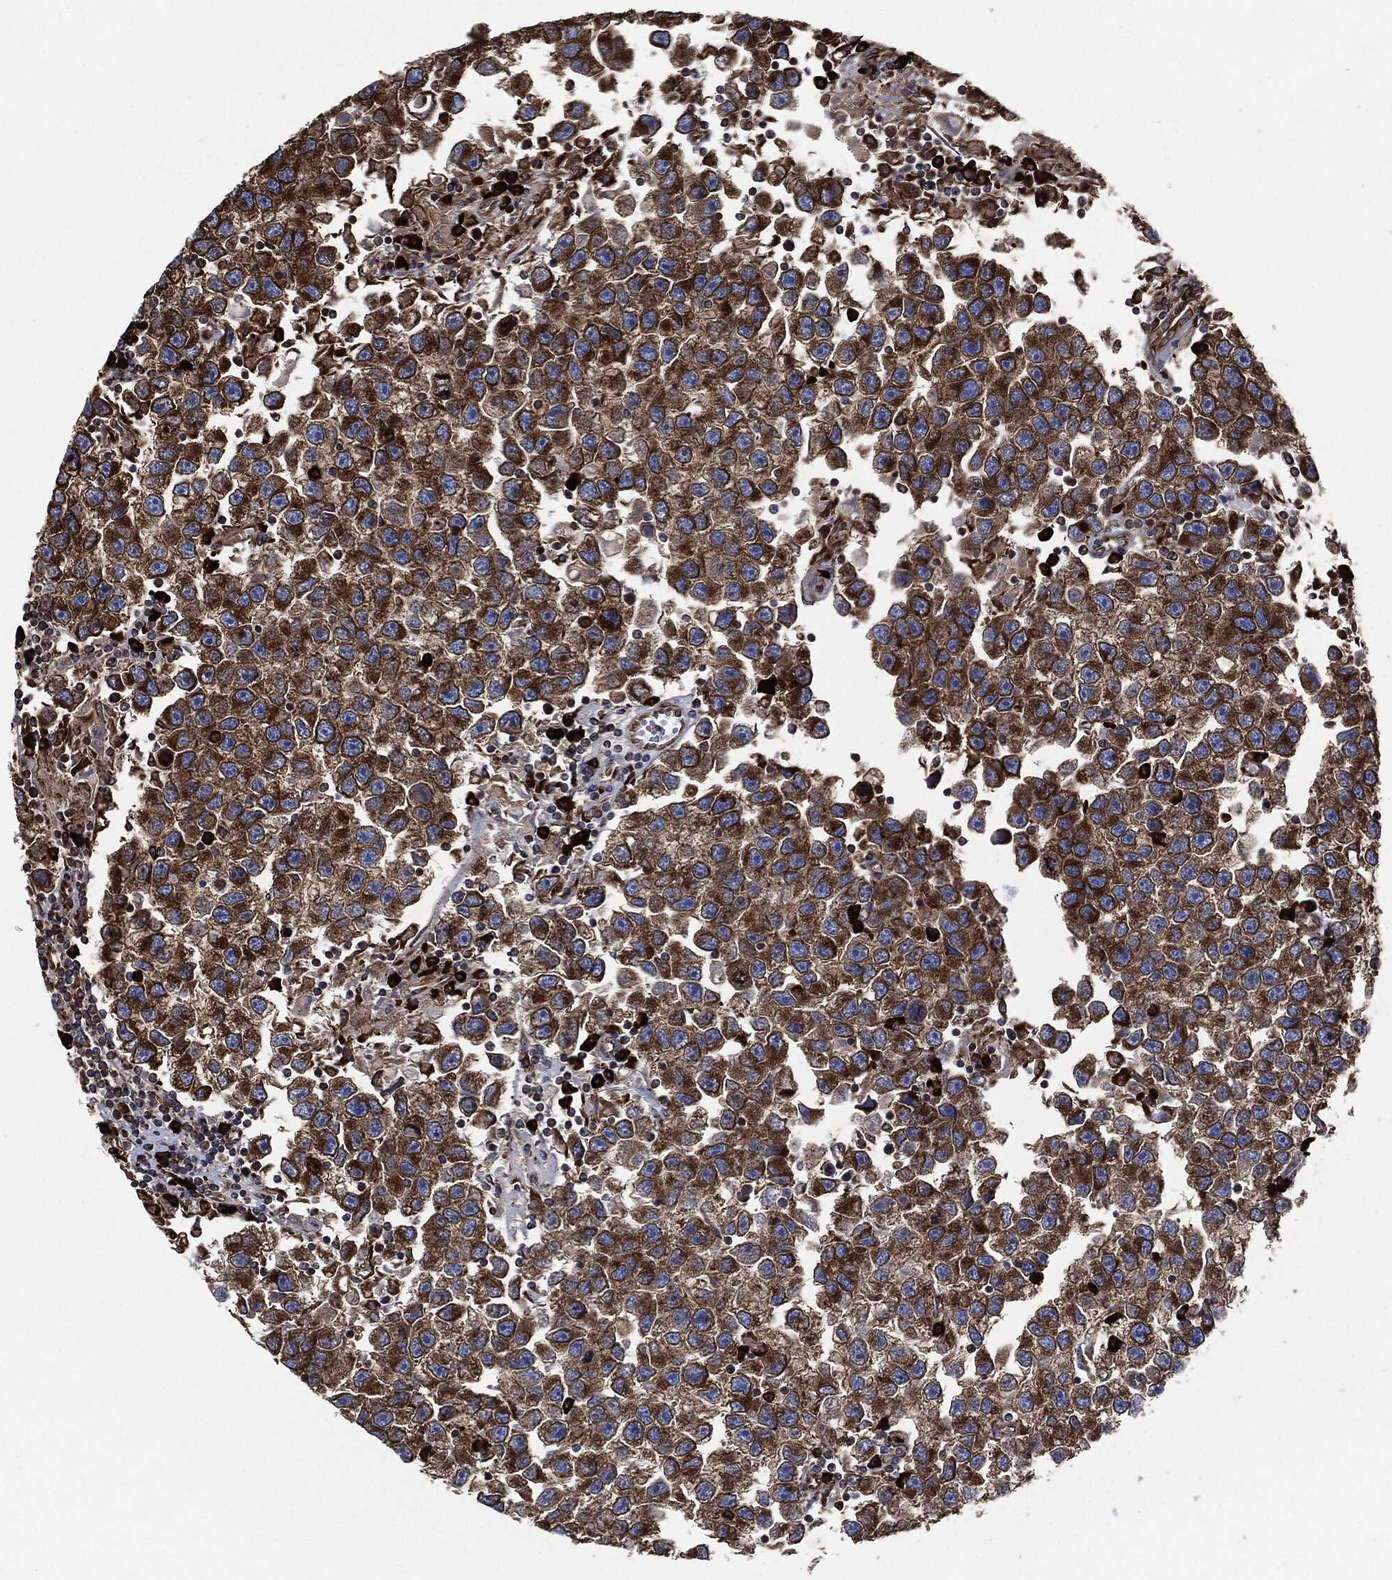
{"staining": {"intensity": "strong", "quantity": ">75%", "location": "cytoplasmic/membranous"}, "tissue": "testis cancer", "cell_type": "Tumor cells", "image_type": "cancer", "snomed": [{"axis": "morphology", "description": "Seminoma, NOS"}, {"axis": "topography", "description": "Testis"}], "caption": "Immunohistochemistry of human testis cancer (seminoma) demonstrates high levels of strong cytoplasmic/membranous staining in approximately >75% of tumor cells.", "gene": "AMFR", "patient": {"sex": "male", "age": 26}}